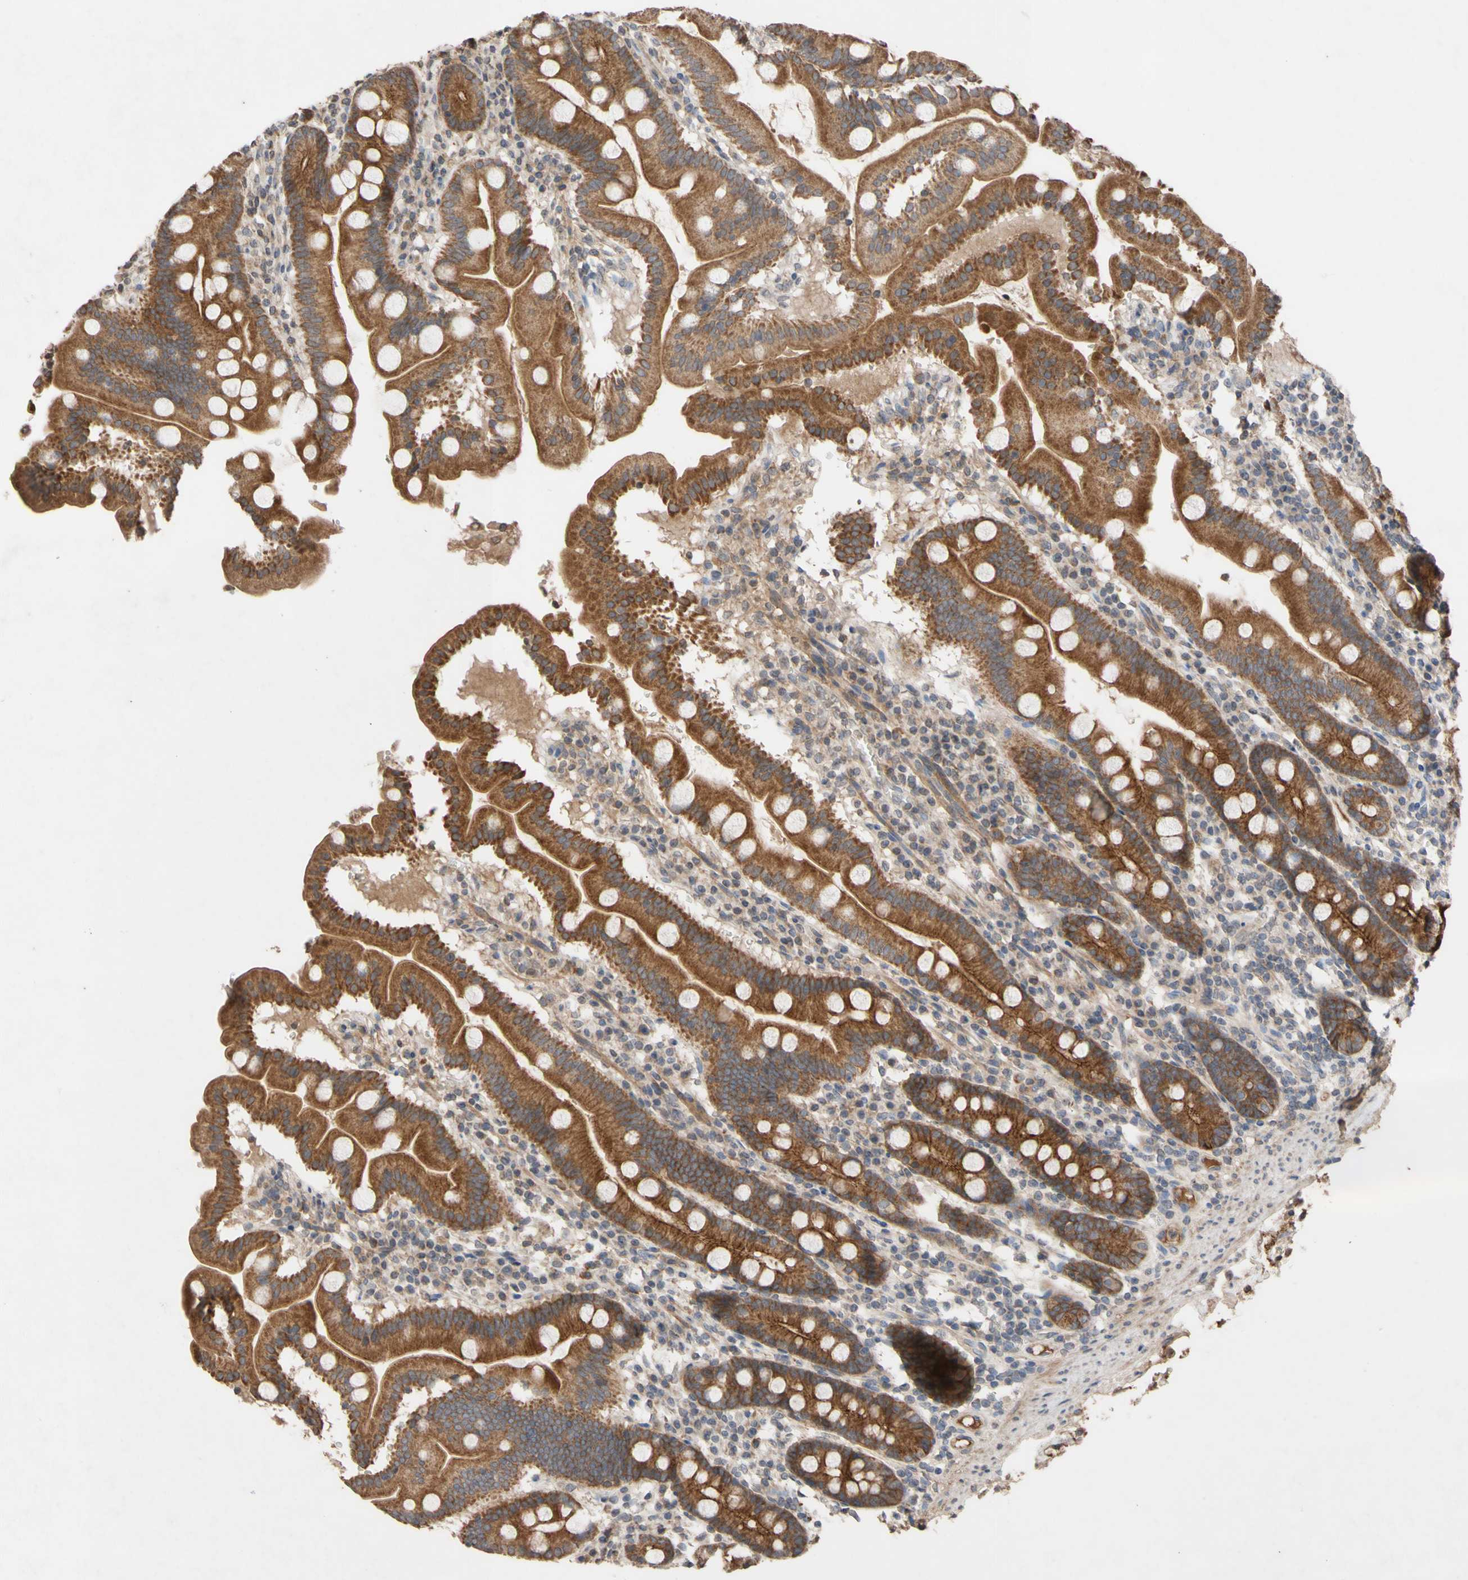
{"staining": {"intensity": "moderate", "quantity": ">75%", "location": "cytoplasmic/membranous"}, "tissue": "duodenum", "cell_type": "Glandular cells", "image_type": "normal", "snomed": [{"axis": "morphology", "description": "Normal tissue, NOS"}, {"axis": "topography", "description": "Duodenum"}], "caption": "High-power microscopy captured an IHC image of normal duodenum, revealing moderate cytoplasmic/membranous positivity in approximately >75% of glandular cells. (DAB IHC, brown staining for protein, blue staining for nuclei).", "gene": "NECTIN3", "patient": {"sex": "male", "age": 50}}